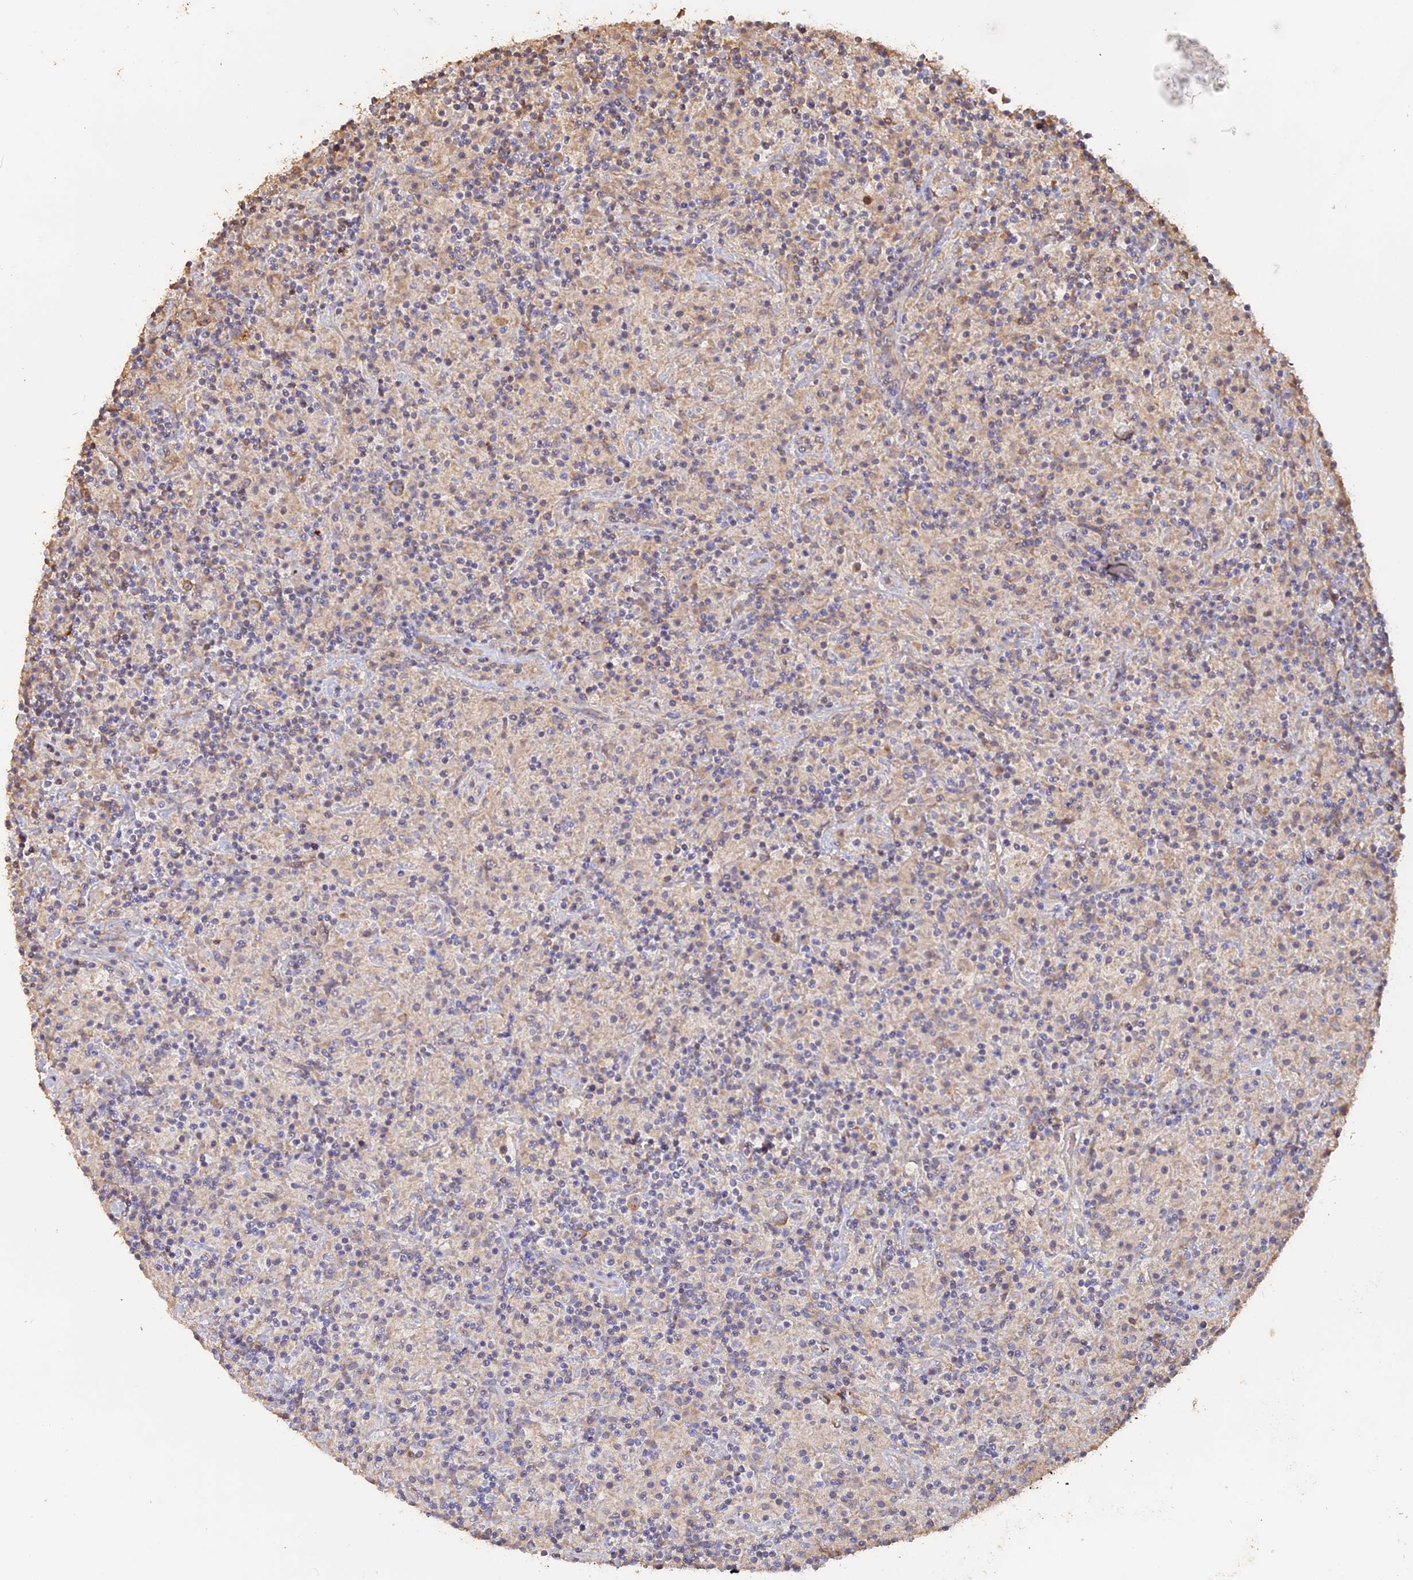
{"staining": {"intensity": "negative", "quantity": "none", "location": "none"}, "tissue": "lymphoma", "cell_type": "Tumor cells", "image_type": "cancer", "snomed": [{"axis": "morphology", "description": "Hodgkin's disease, NOS"}, {"axis": "topography", "description": "Lymph node"}], "caption": "Immunohistochemical staining of Hodgkin's disease displays no significant positivity in tumor cells.", "gene": "LAYN", "patient": {"sex": "male", "age": 70}}